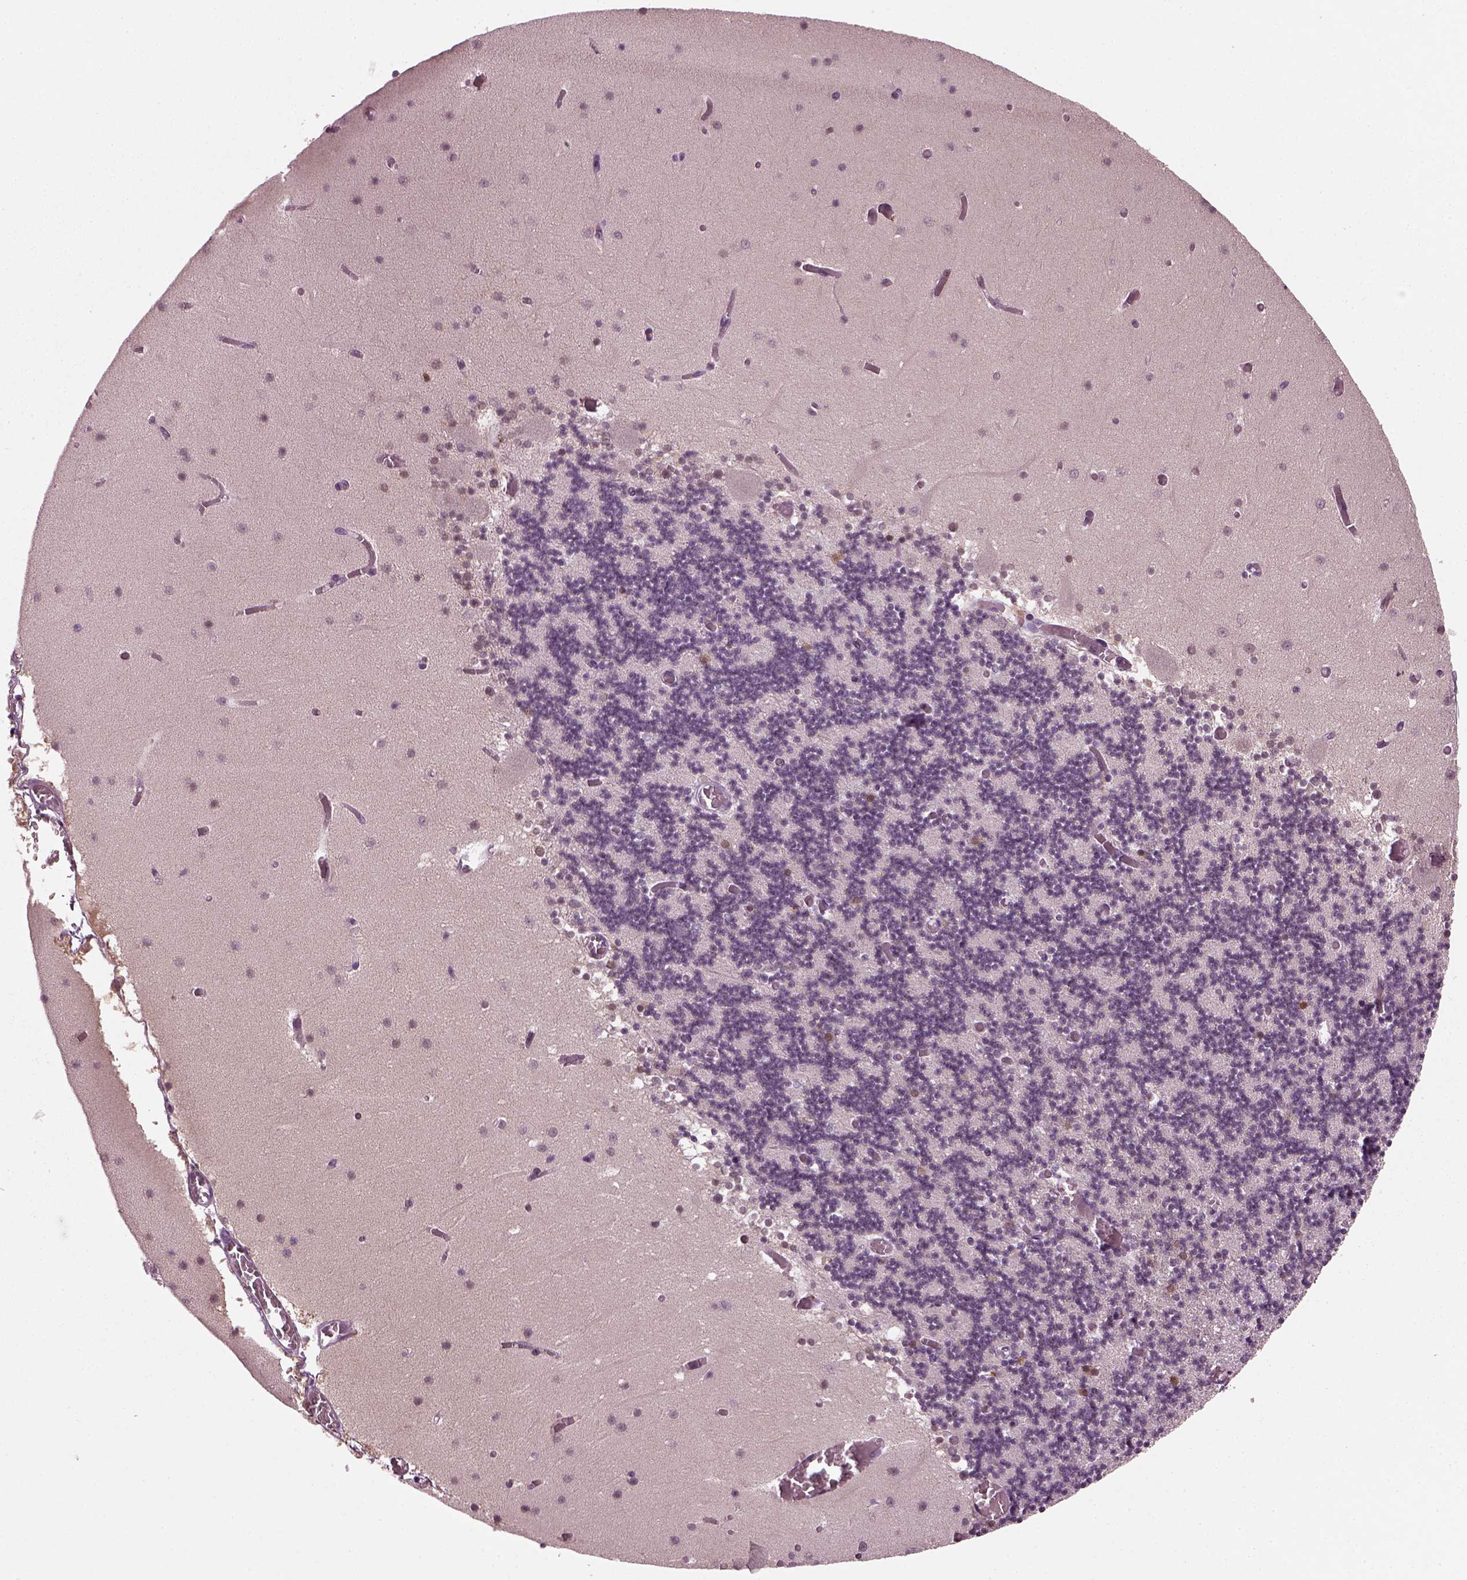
{"staining": {"intensity": "negative", "quantity": "none", "location": "none"}, "tissue": "cerebellum", "cell_type": "Cells in granular layer", "image_type": "normal", "snomed": [{"axis": "morphology", "description": "Normal tissue, NOS"}, {"axis": "topography", "description": "Cerebellum"}], "caption": "Human cerebellum stained for a protein using immunohistochemistry shows no positivity in cells in granular layer.", "gene": "DPYSL5", "patient": {"sex": "female", "age": 28}}